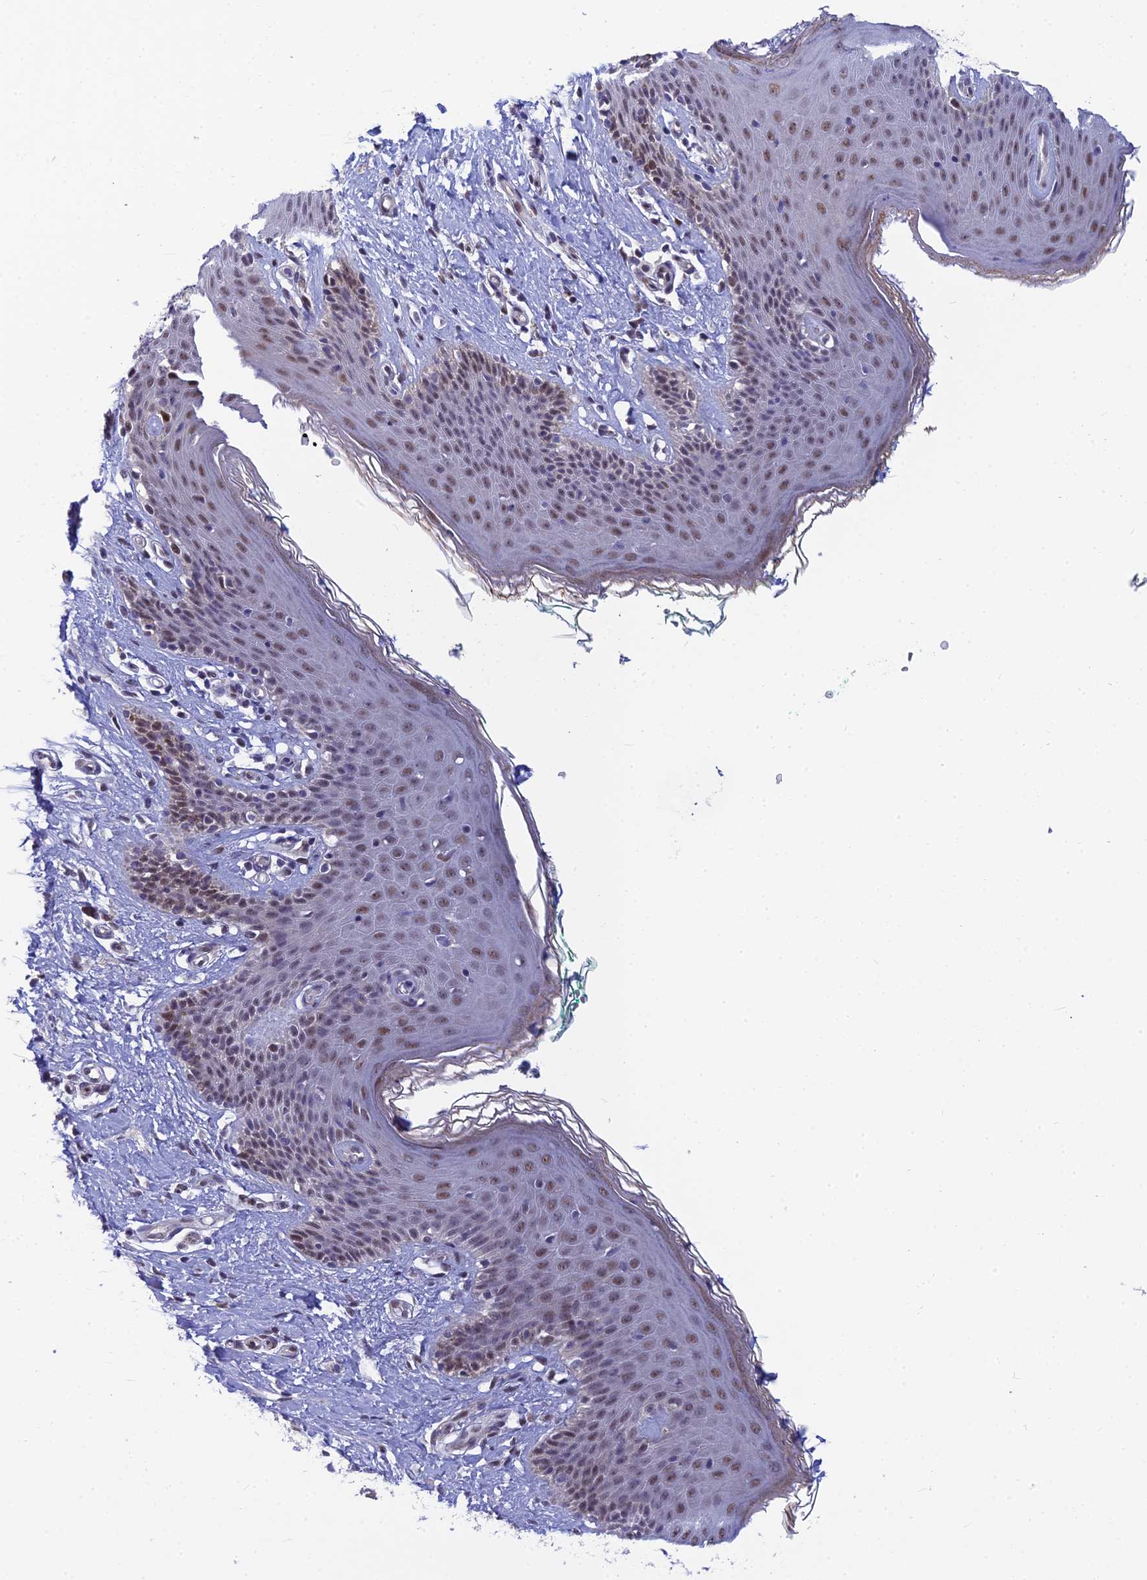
{"staining": {"intensity": "moderate", "quantity": "25%-75%", "location": "nuclear"}, "tissue": "skin", "cell_type": "Epidermal cells", "image_type": "normal", "snomed": [{"axis": "morphology", "description": "Normal tissue, NOS"}, {"axis": "topography", "description": "Vulva"}], "caption": "Immunohistochemistry (DAB) staining of unremarkable human skin shows moderate nuclear protein expression in approximately 25%-75% of epidermal cells. The staining was performed using DAB, with brown indicating positive protein expression. Nuclei are stained blue with hematoxylin.", "gene": "CLK4", "patient": {"sex": "female", "age": 66}}